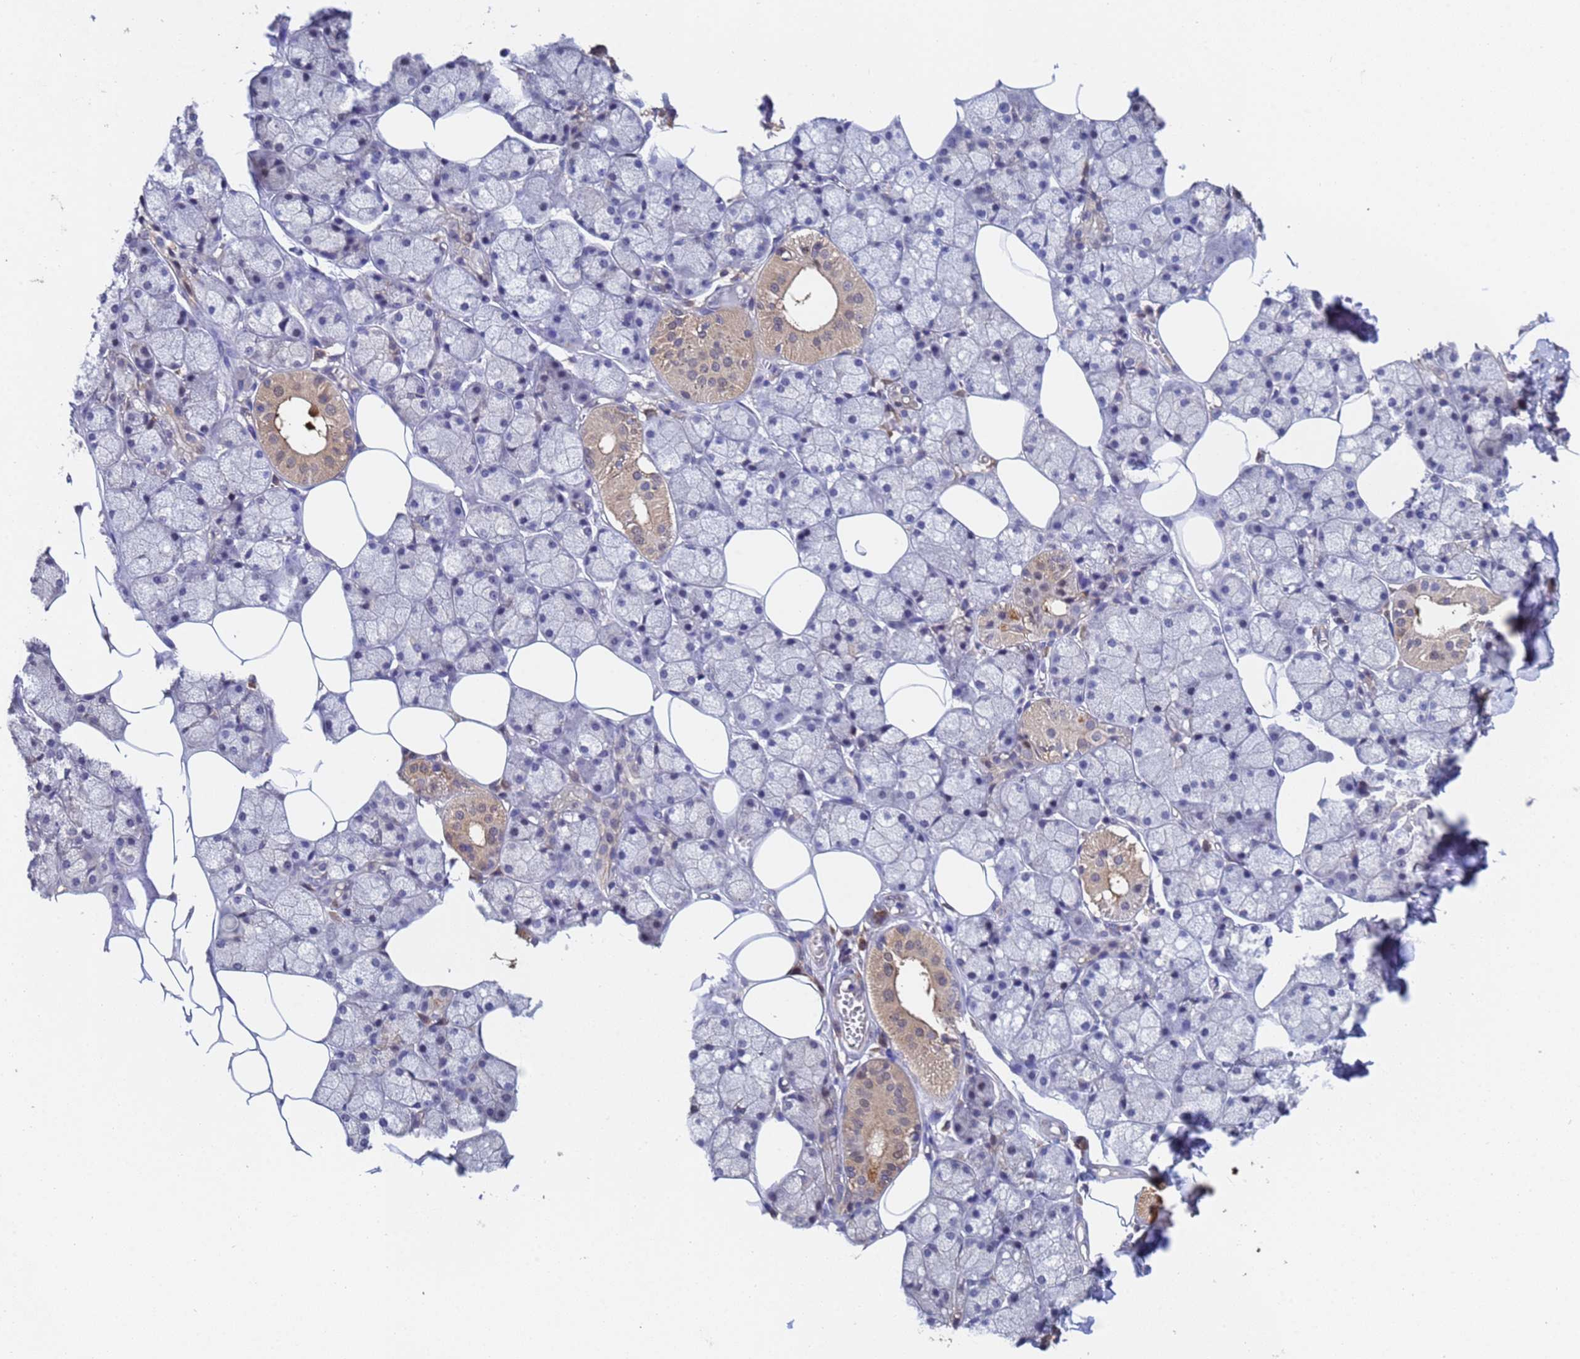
{"staining": {"intensity": "weak", "quantity": "25%-75%", "location": "cytoplasmic/membranous,nuclear"}, "tissue": "salivary gland", "cell_type": "Glandular cells", "image_type": "normal", "snomed": [{"axis": "morphology", "description": "Normal tissue, NOS"}, {"axis": "topography", "description": "Salivary gland"}], "caption": "Immunohistochemistry (IHC) (DAB (3,3'-diaminobenzidine)) staining of benign human salivary gland demonstrates weak cytoplasmic/membranous,nuclear protein expression in approximately 25%-75% of glandular cells.", "gene": "FAM25A", "patient": {"sex": "male", "age": 62}}